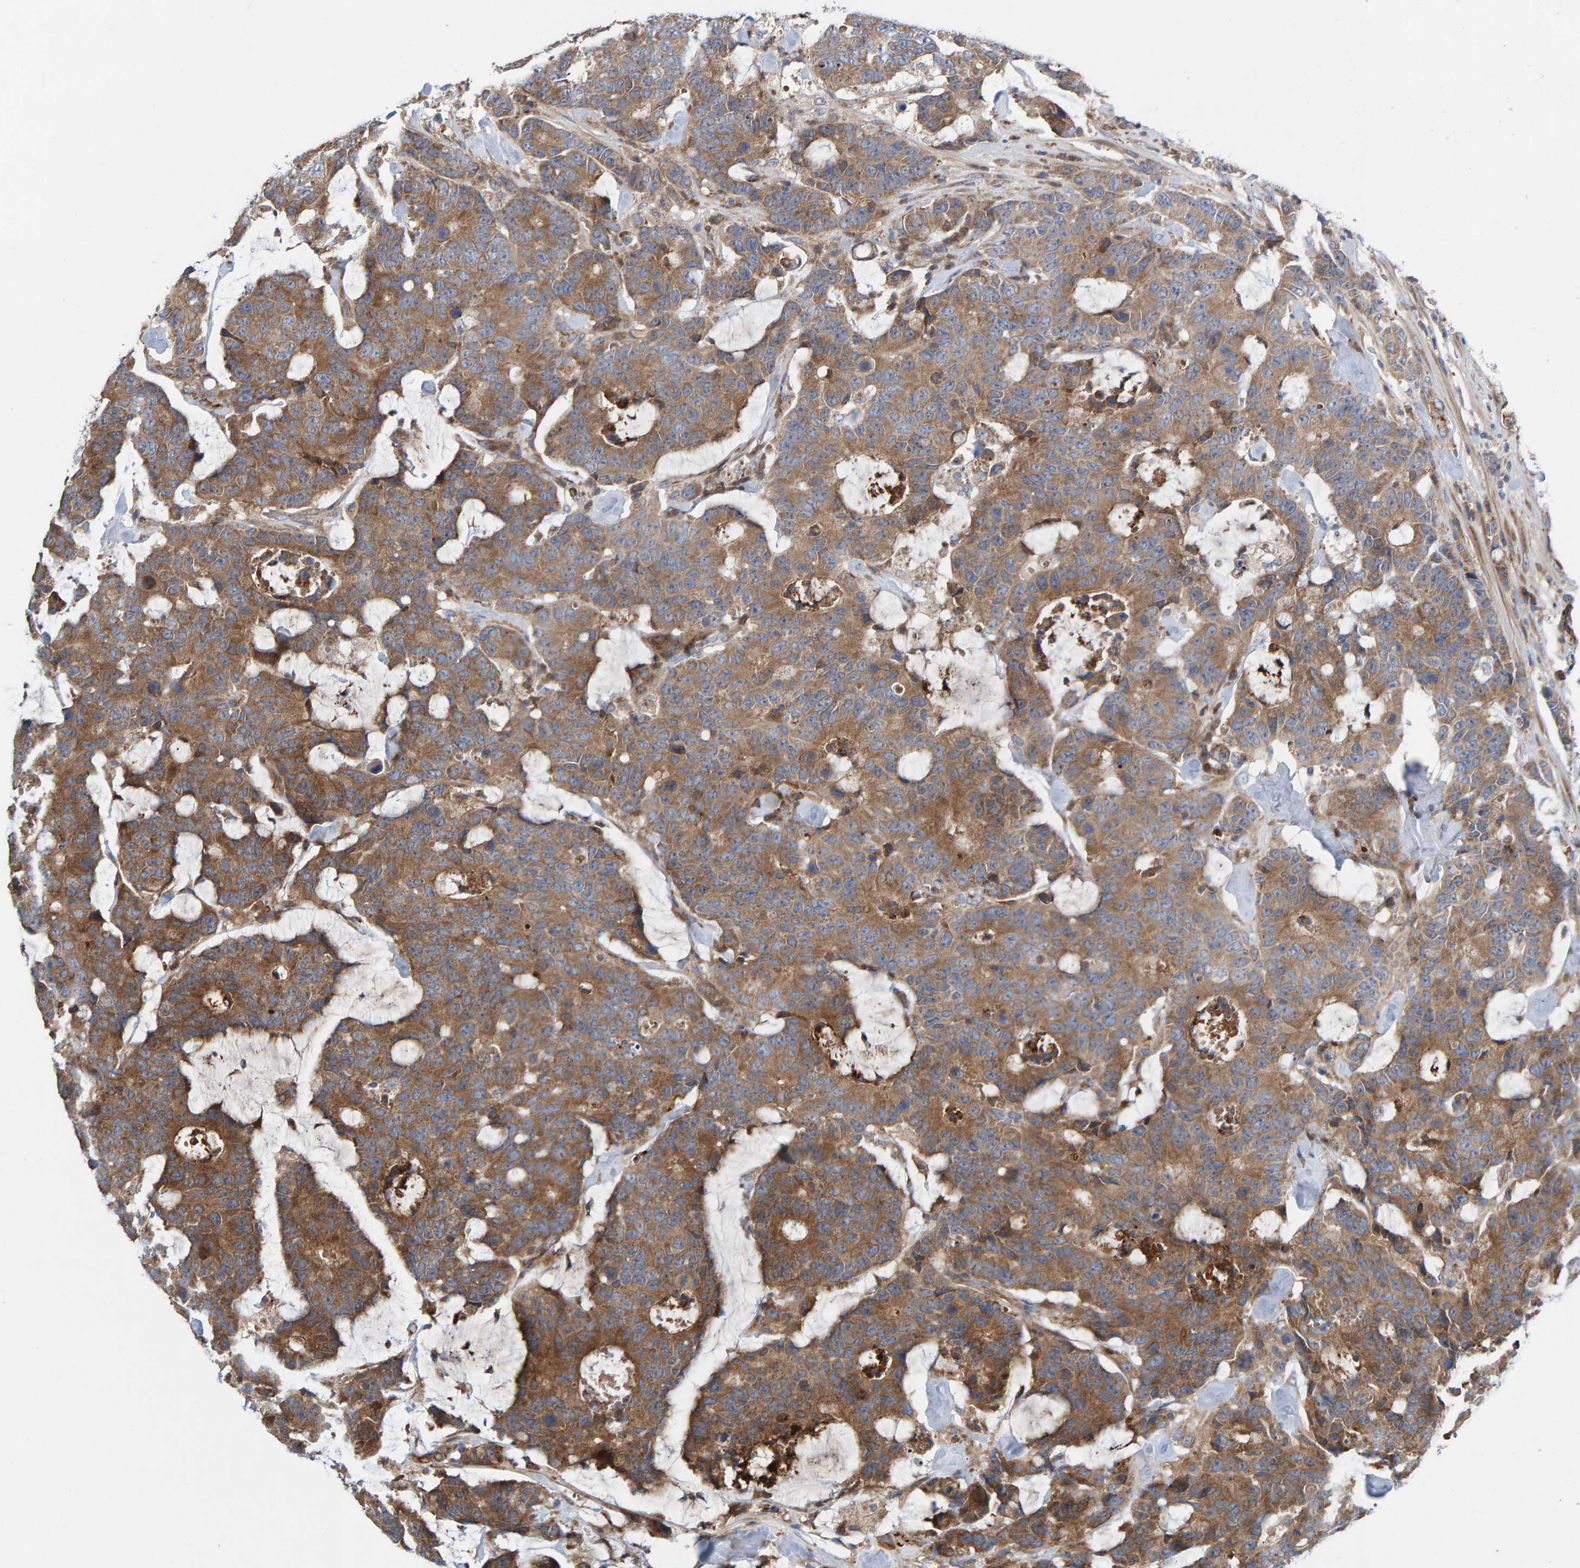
{"staining": {"intensity": "moderate", "quantity": ">75%", "location": "cytoplasmic/membranous"}, "tissue": "colorectal cancer", "cell_type": "Tumor cells", "image_type": "cancer", "snomed": [{"axis": "morphology", "description": "Adenocarcinoma, NOS"}, {"axis": "topography", "description": "Colon"}], "caption": "Protein expression analysis of colorectal adenocarcinoma shows moderate cytoplasmic/membranous expression in about >75% of tumor cells. (Brightfield microscopy of DAB IHC at high magnification).", "gene": "KIAA0753", "patient": {"sex": "female", "age": 86}}